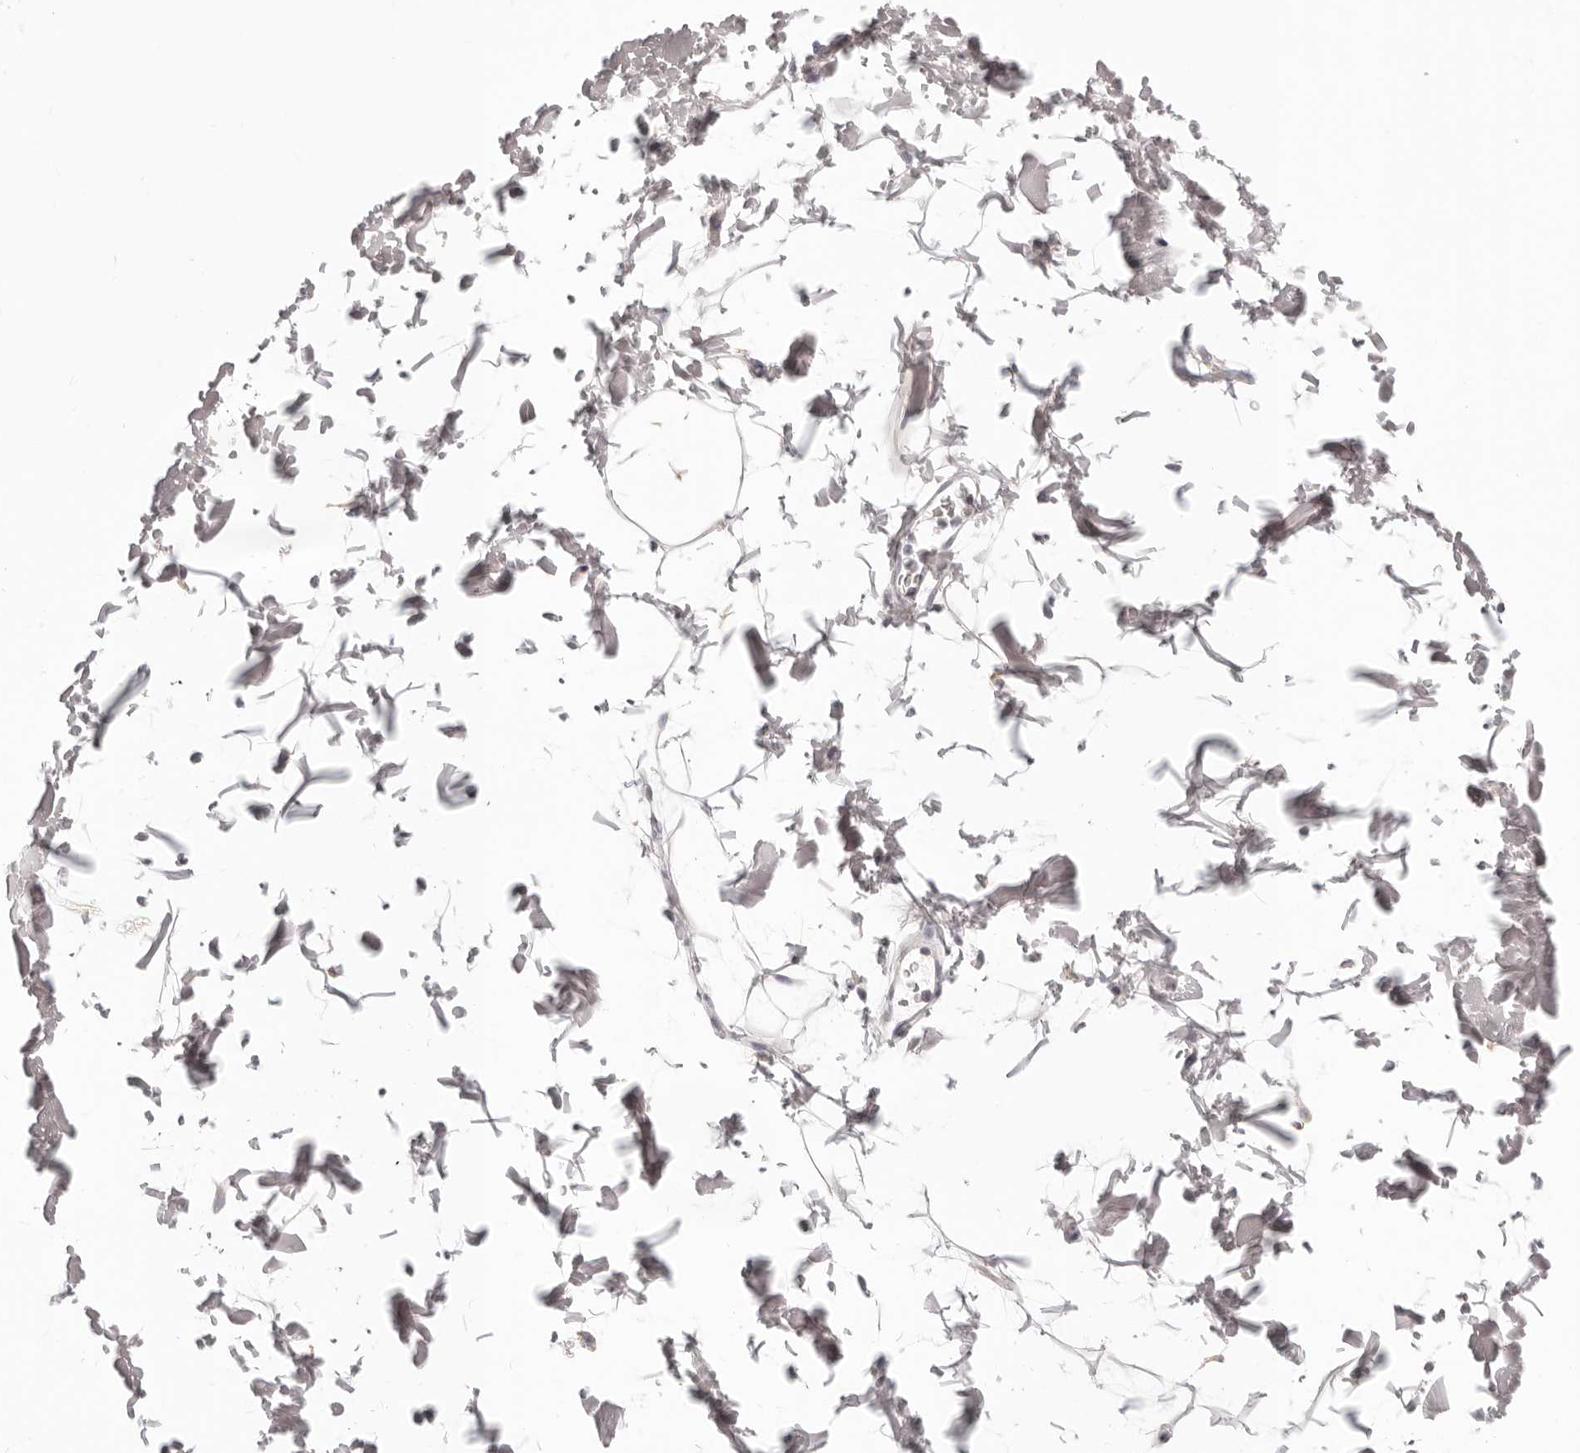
{"staining": {"intensity": "moderate", "quantity": "<25%", "location": "cytoplasmic/membranous"}, "tissue": "adipose tissue", "cell_type": "Adipocytes", "image_type": "normal", "snomed": [{"axis": "morphology", "description": "Normal tissue, NOS"}, {"axis": "topography", "description": "Soft tissue"}], "caption": "Moderate cytoplasmic/membranous positivity is identified in approximately <25% of adipocytes in normal adipose tissue.", "gene": "FABP1", "patient": {"sex": "male", "age": 72}}